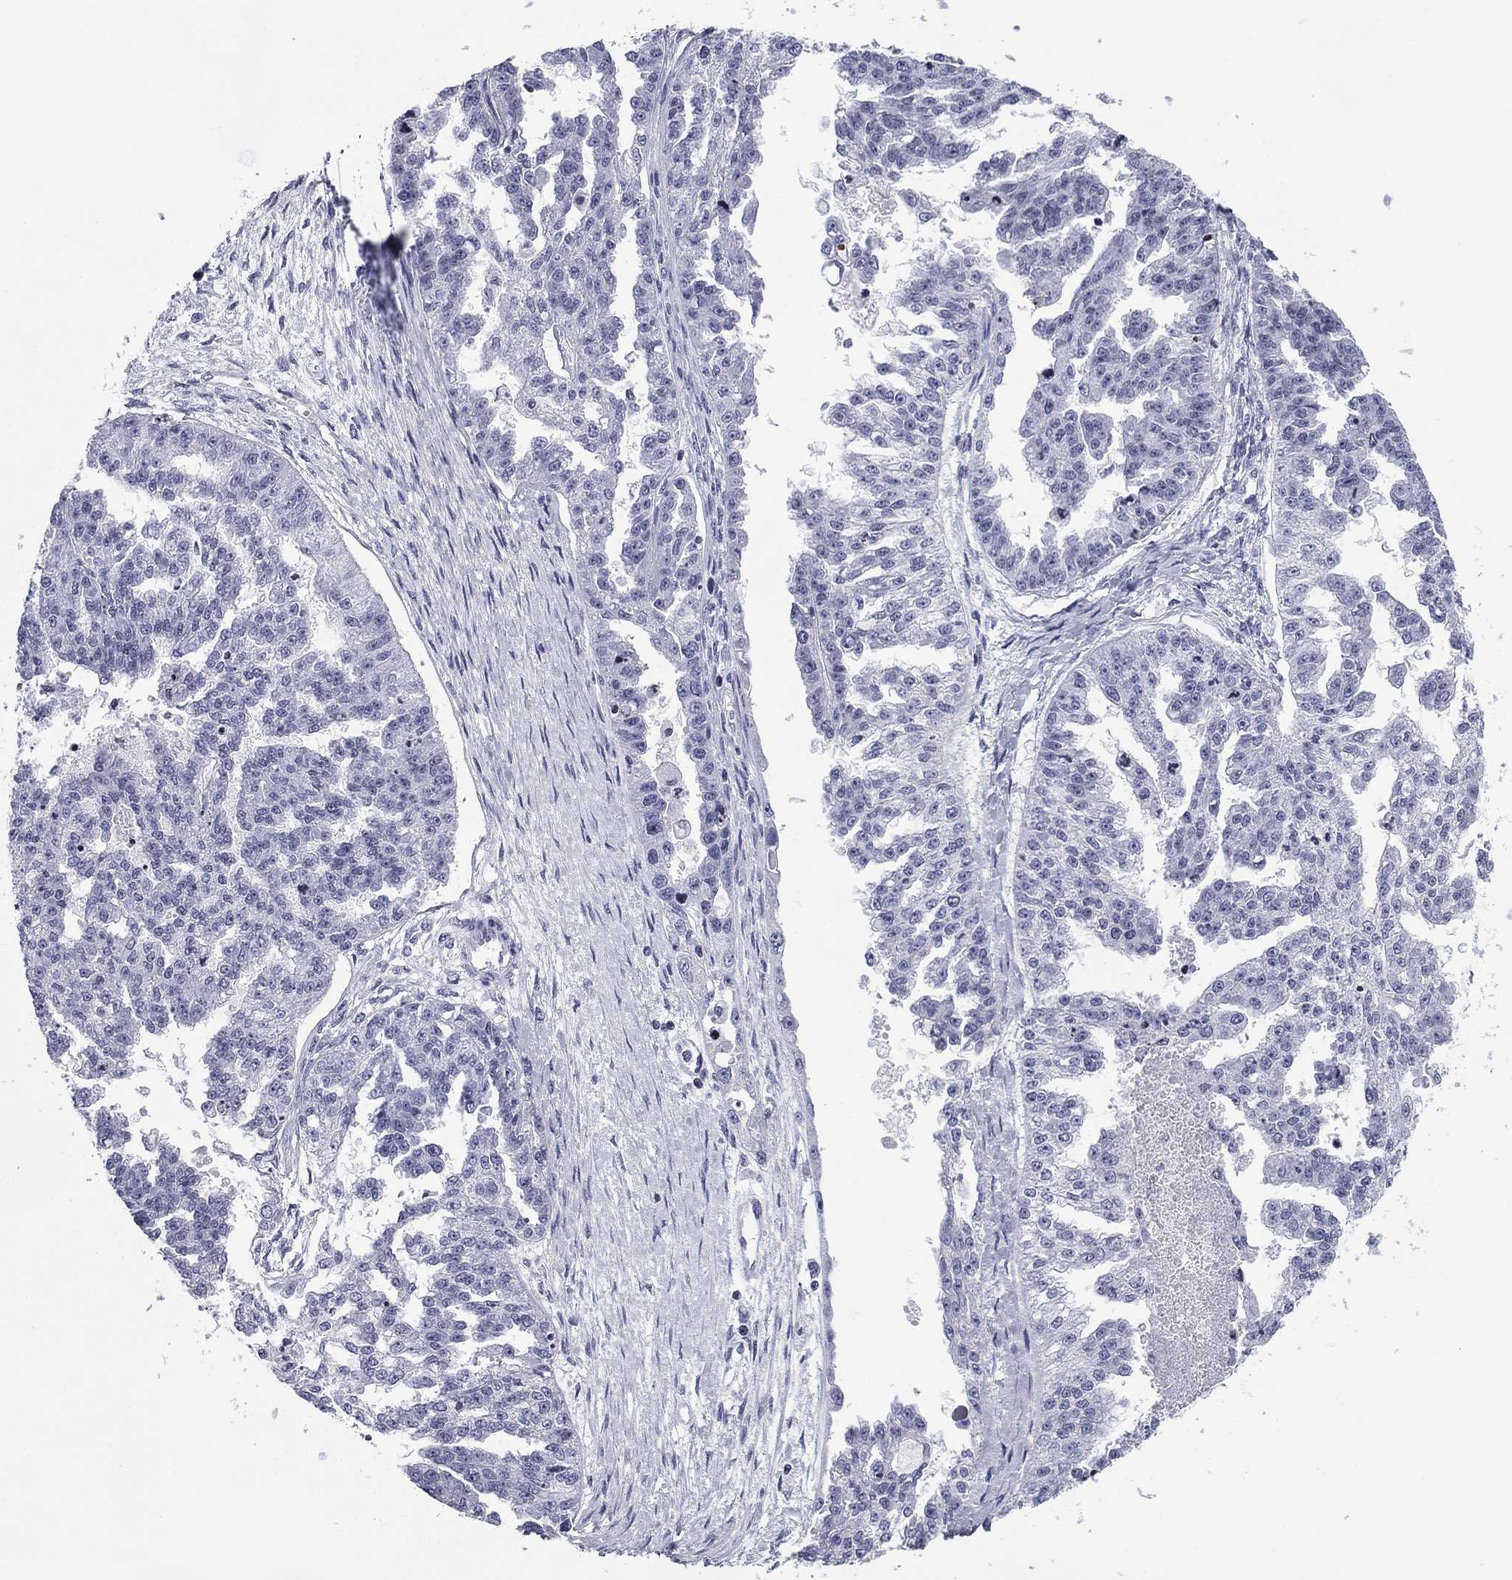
{"staining": {"intensity": "negative", "quantity": "none", "location": "none"}, "tissue": "ovarian cancer", "cell_type": "Tumor cells", "image_type": "cancer", "snomed": [{"axis": "morphology", "description": "Cystadenocarcinoma, serous, NOS"}, {"axis": "topography", "description": "Ovary"}], "caption": "An immunohistochemistry image of serous cystadenocarcinoma (ovarian) is shown. There is no staining in tumor cells of serous cystadenocarcinoma (ovarian).", "gene": "CCDC144A", "patient": {"sex": "female", "age": 58}}